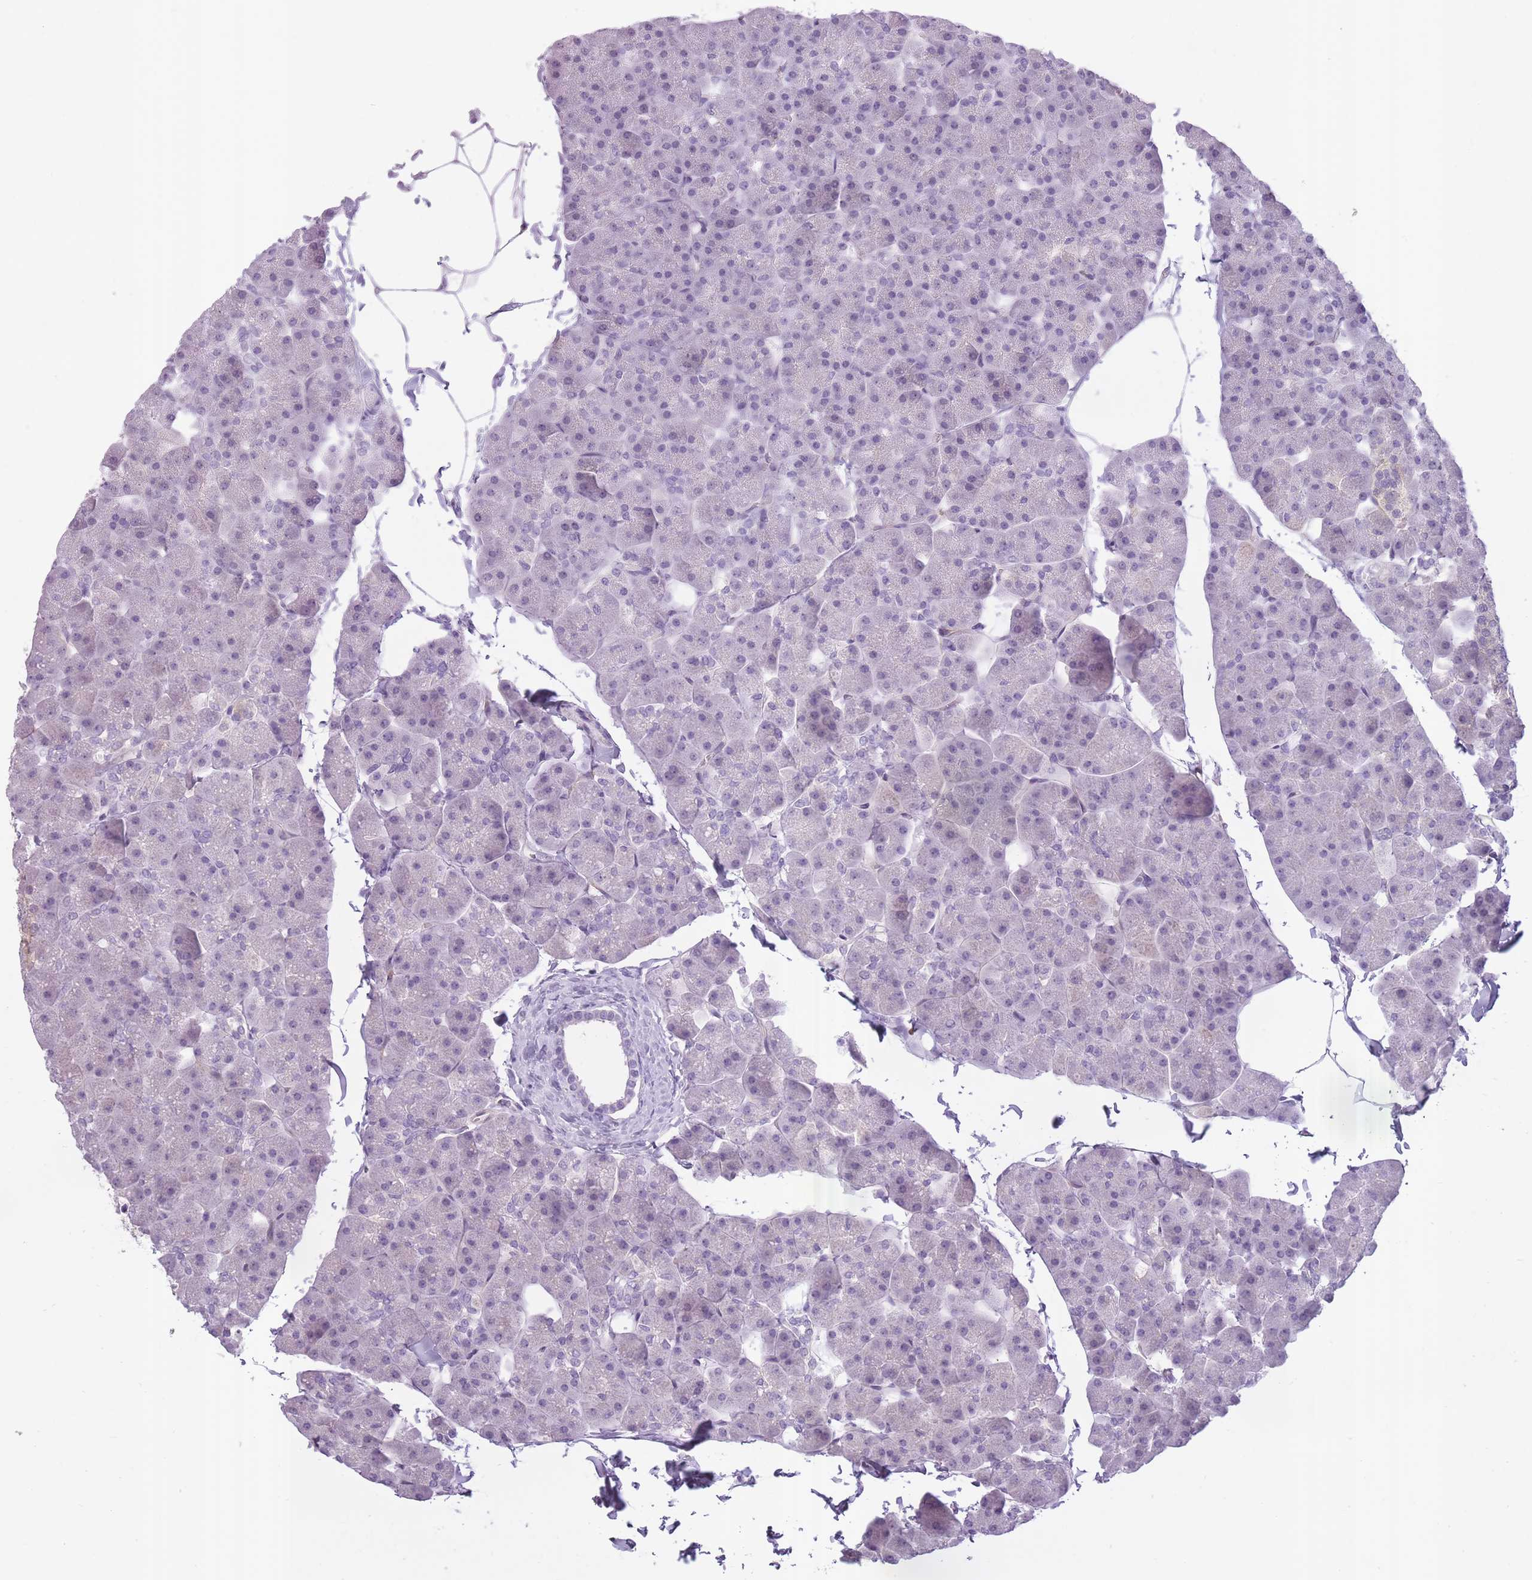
{"staining": {"intensity": "negative", "quantity": "none", "location": "none"}, "tissue": "pancreas", "cell_type": "Exocrine glandular cells", "image_type": "normal", "snomed": [{"axis": "morphology", "description": "Normal tissue, NOS"}, {"axis": "topography", "description": "Pancreas"}], "caption": "The micrograph demonstrates no staining of exocrine glandular cells in unremarkable pancreas.", "gene": "SLC8A2", "patient": {"sex": "male", "age": 35}}